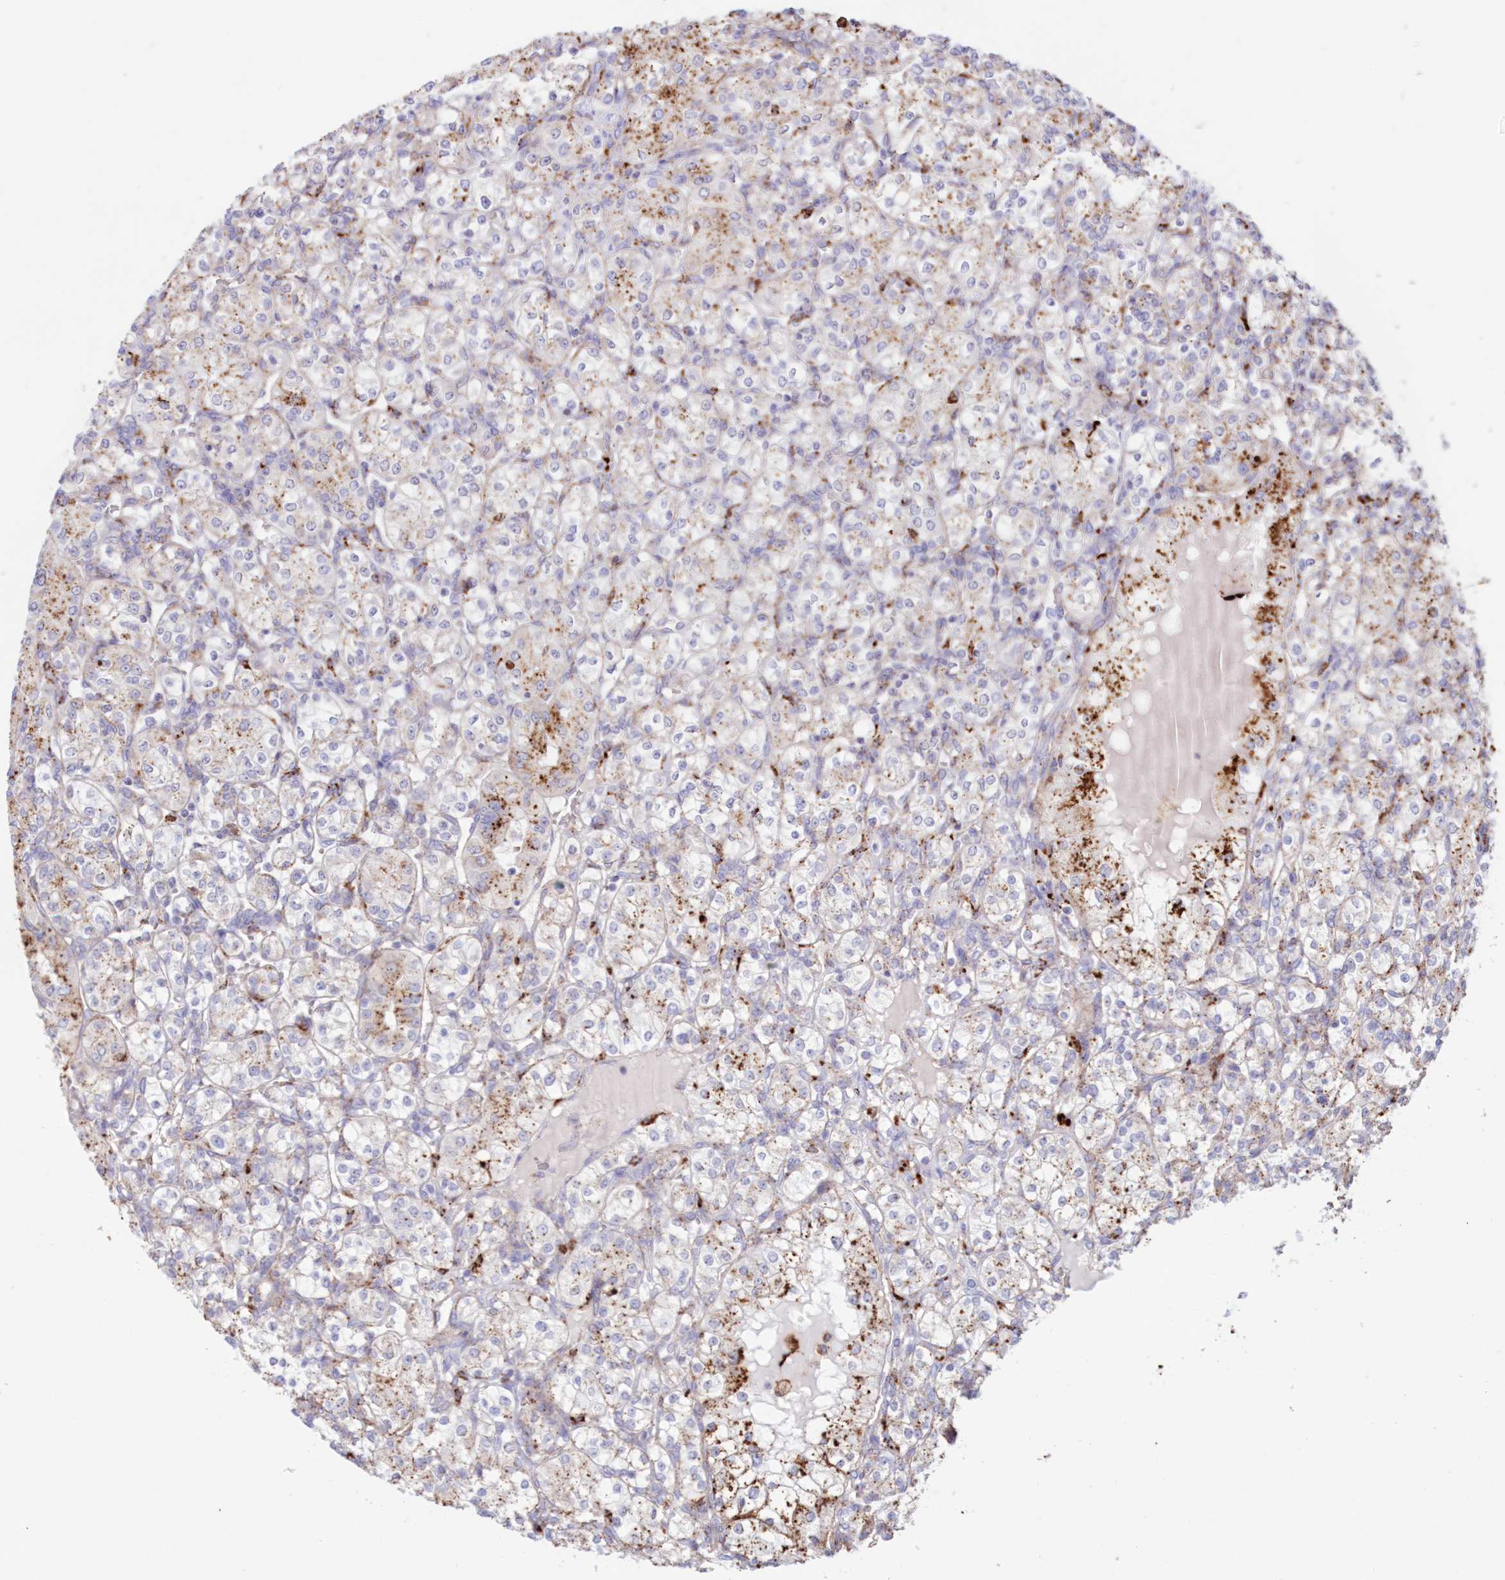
{"staining": {"intensity": "moderate", "quantity": "<25%", "location": "cytoplasmic/membranous"}, "tissue": "renal cancer", "cell_type": "Tumor cells", "image_type": "cancer", "snomed": [{"axis": "morphology", "description": "Adenocarcinoma, NOS"}, {"axis": "topography", "description": "Kidney"}], "caption": "Renal cancer (adenocarcinoma) stained with immunohistochemistry (IHC) displays moderate cytoplasmic/membranous positivity in approximately <25% of tumor cells.", "gene": "TPP1", "patient": {"sex": "male", "age": 77}}